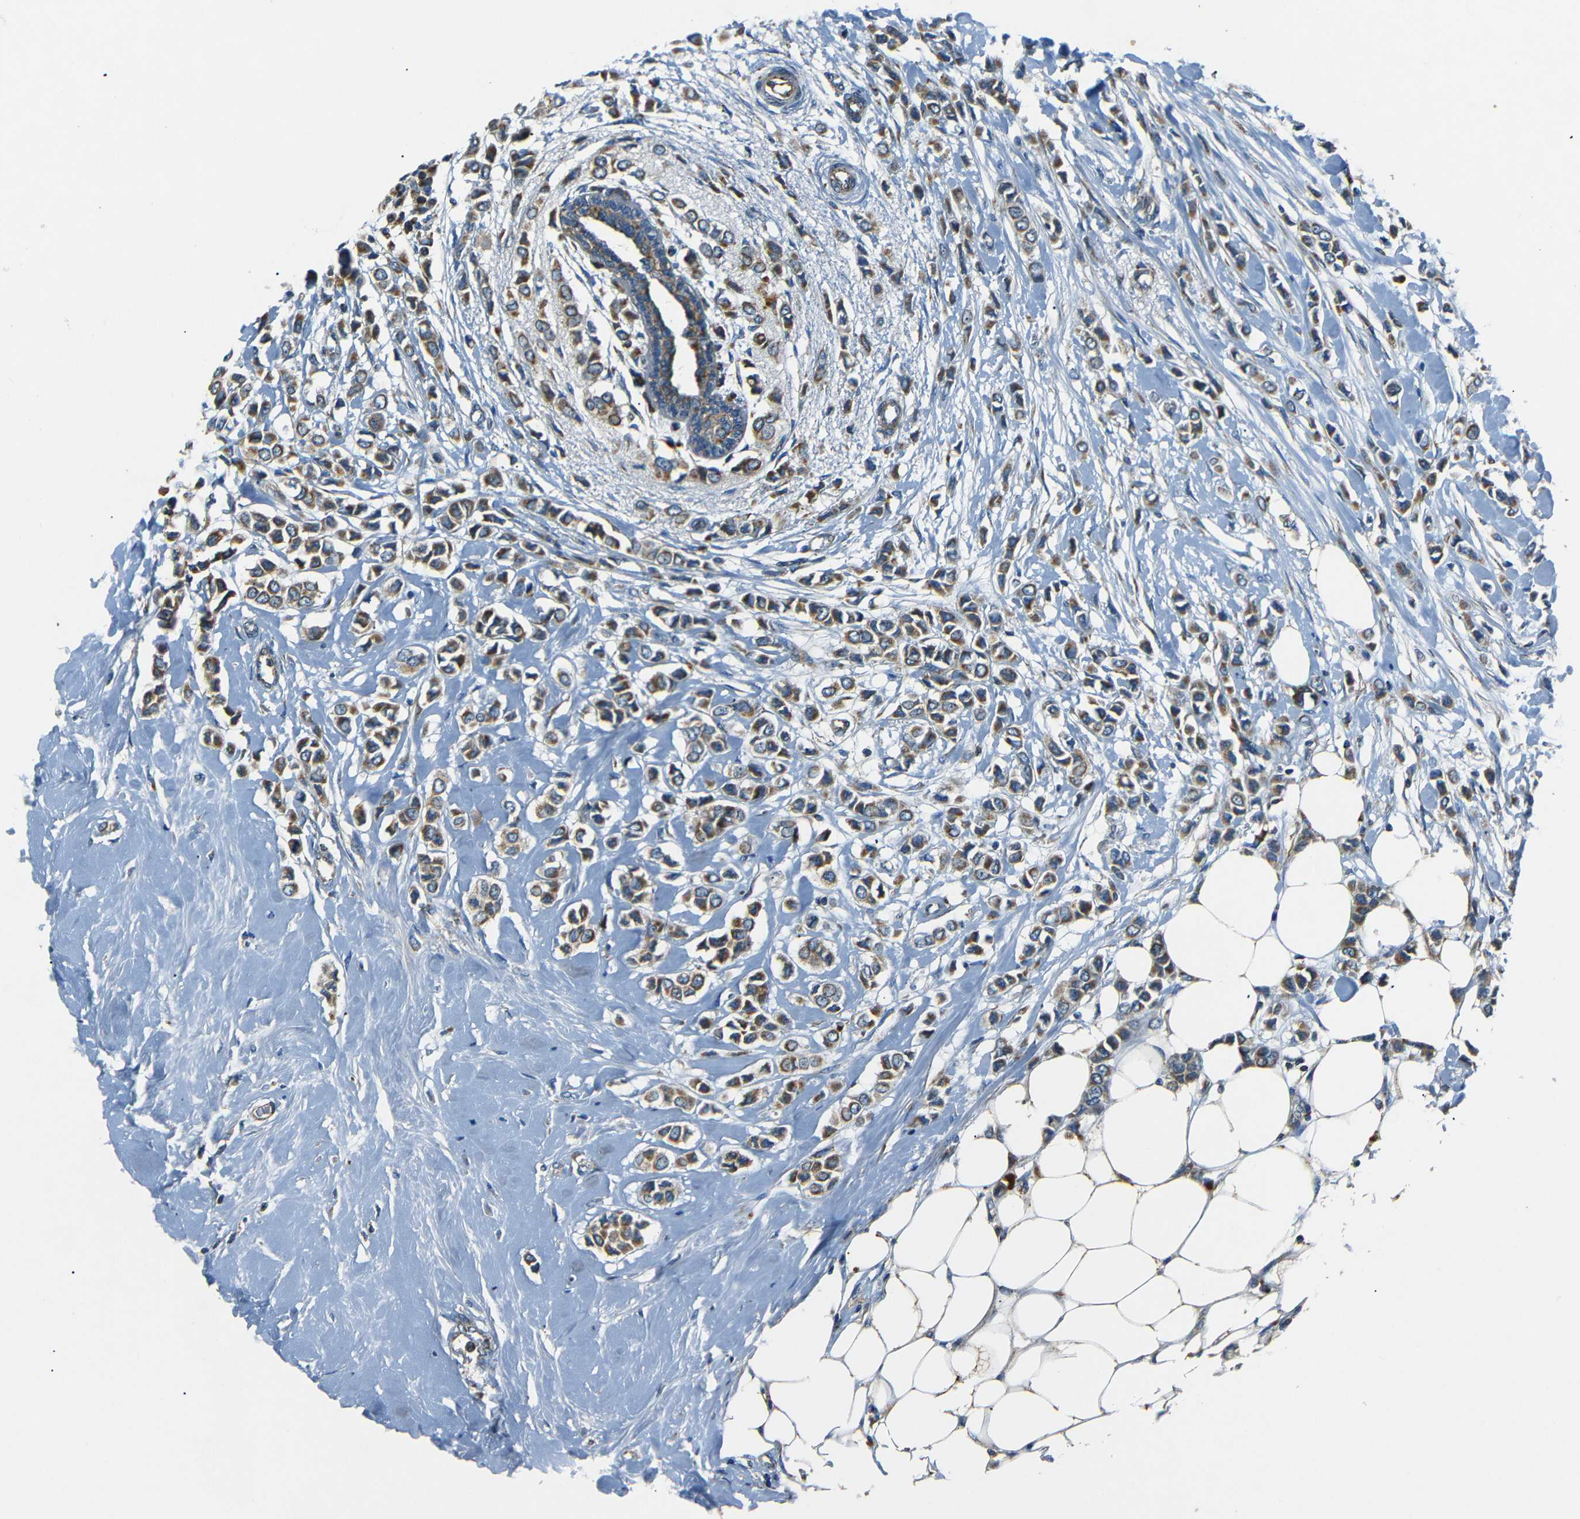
{"staining": {"intensity": "moderate", "quantity": ">75%", "location": "cytoplasmic/membranous"}, "tissue": "breast cancer", "cell_type": "Tumor cells", "image_type": "cancer", "snomed": [{"axis": "morphology", "description": "Lobular carcinoma"}, {"axis": "topography", "description": "Breast"}], "caption": "IHC photomicrograph of neoplastic tissue: human breast lobular carcinoma stained using immunohistochemistry (IHC) exhibits medium levels of moderate protein expression localized specifically in the cytoplasmic/membranous of tumor cells, appearing as a cytoplasmic/membranous brown color.", "gene": "NETO2", "patient": {"sex": "female", "age": 51}}